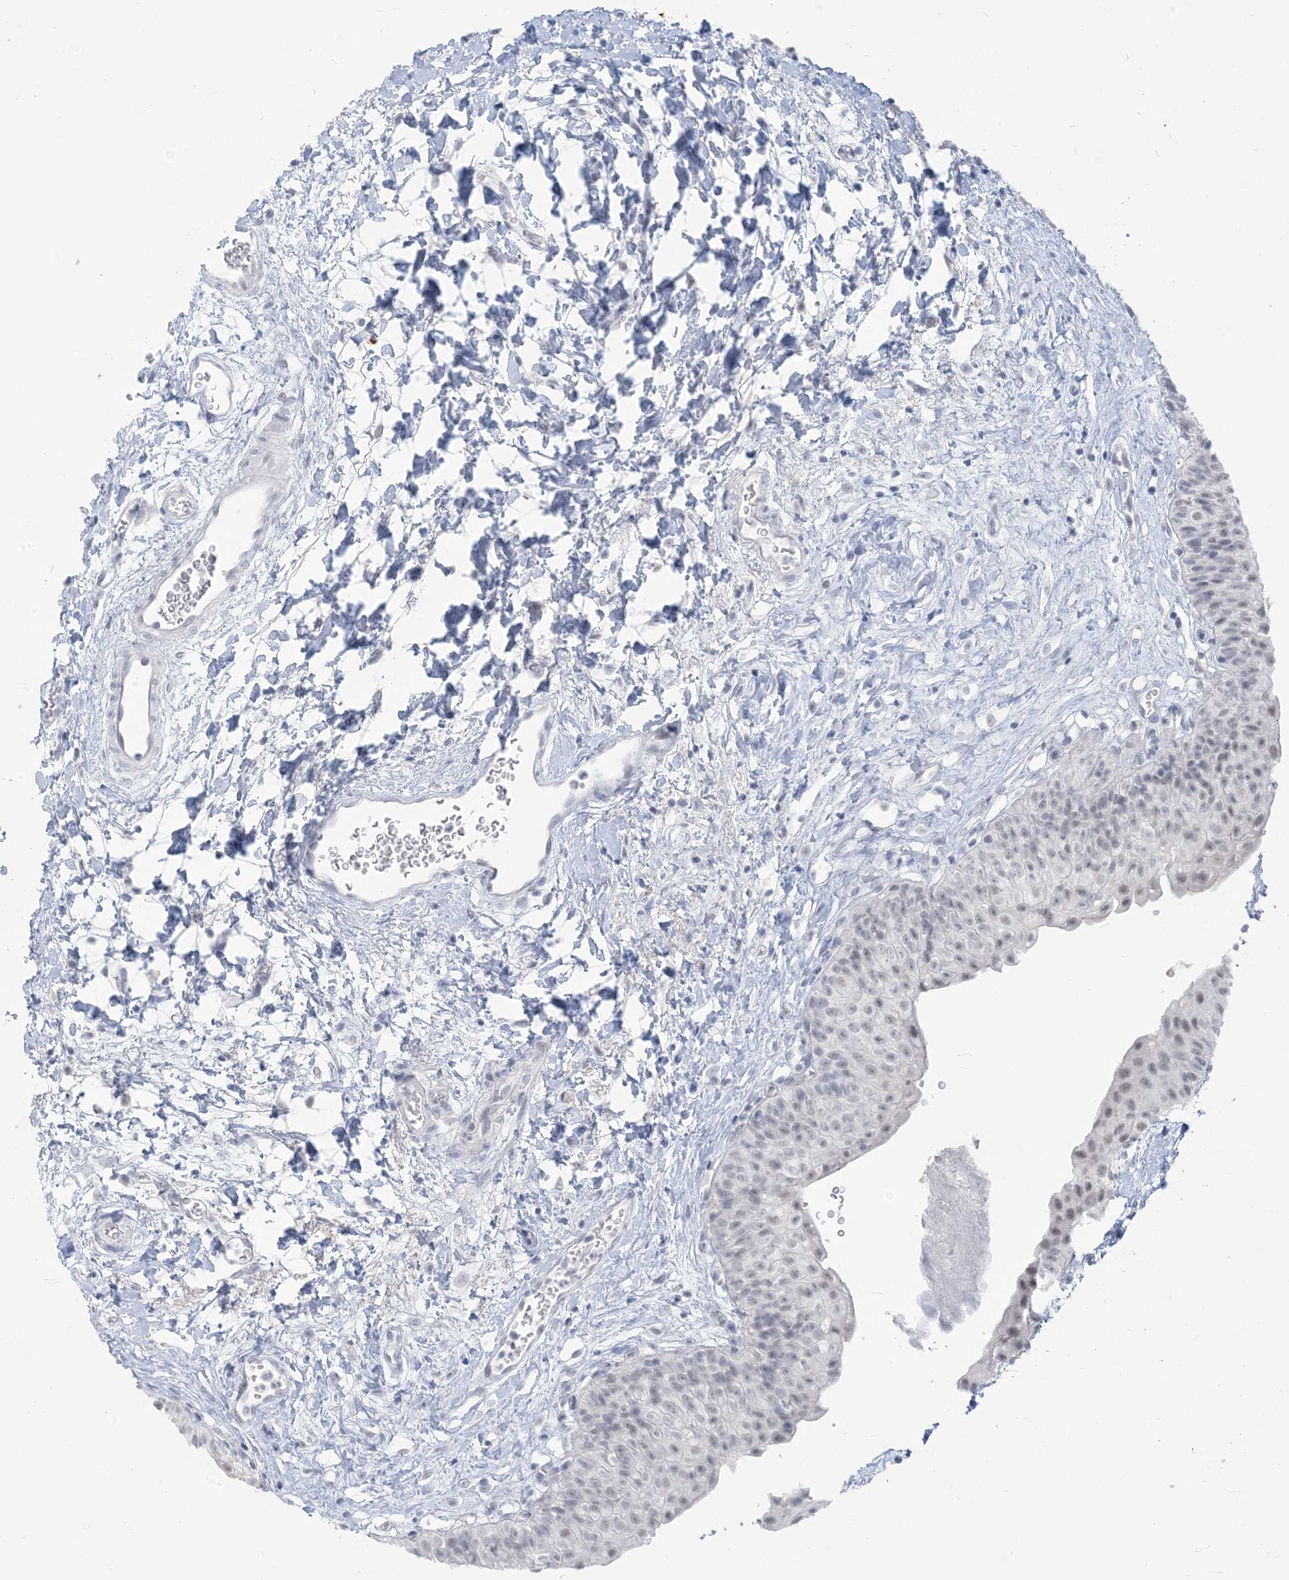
{"staining": {"intensity": "weak", "quantity": "25%-75%", "location": "nuclear"}, "tissue": "urinary bladder", "cell_type": "Urothelial cells", "image_type": "normal", "snomed": [{"axis": "morphology", "description": "Normal tissue, NOS"}, {"axis": "topography", "description": "Urinary bladder"}], "caption": "The immunohistochemical stain highlights weak nuclear expression in urothelial cells of benign urinary bladder.", "gene": "SCML1", "patient": {"sex": "male", "age": 51}}